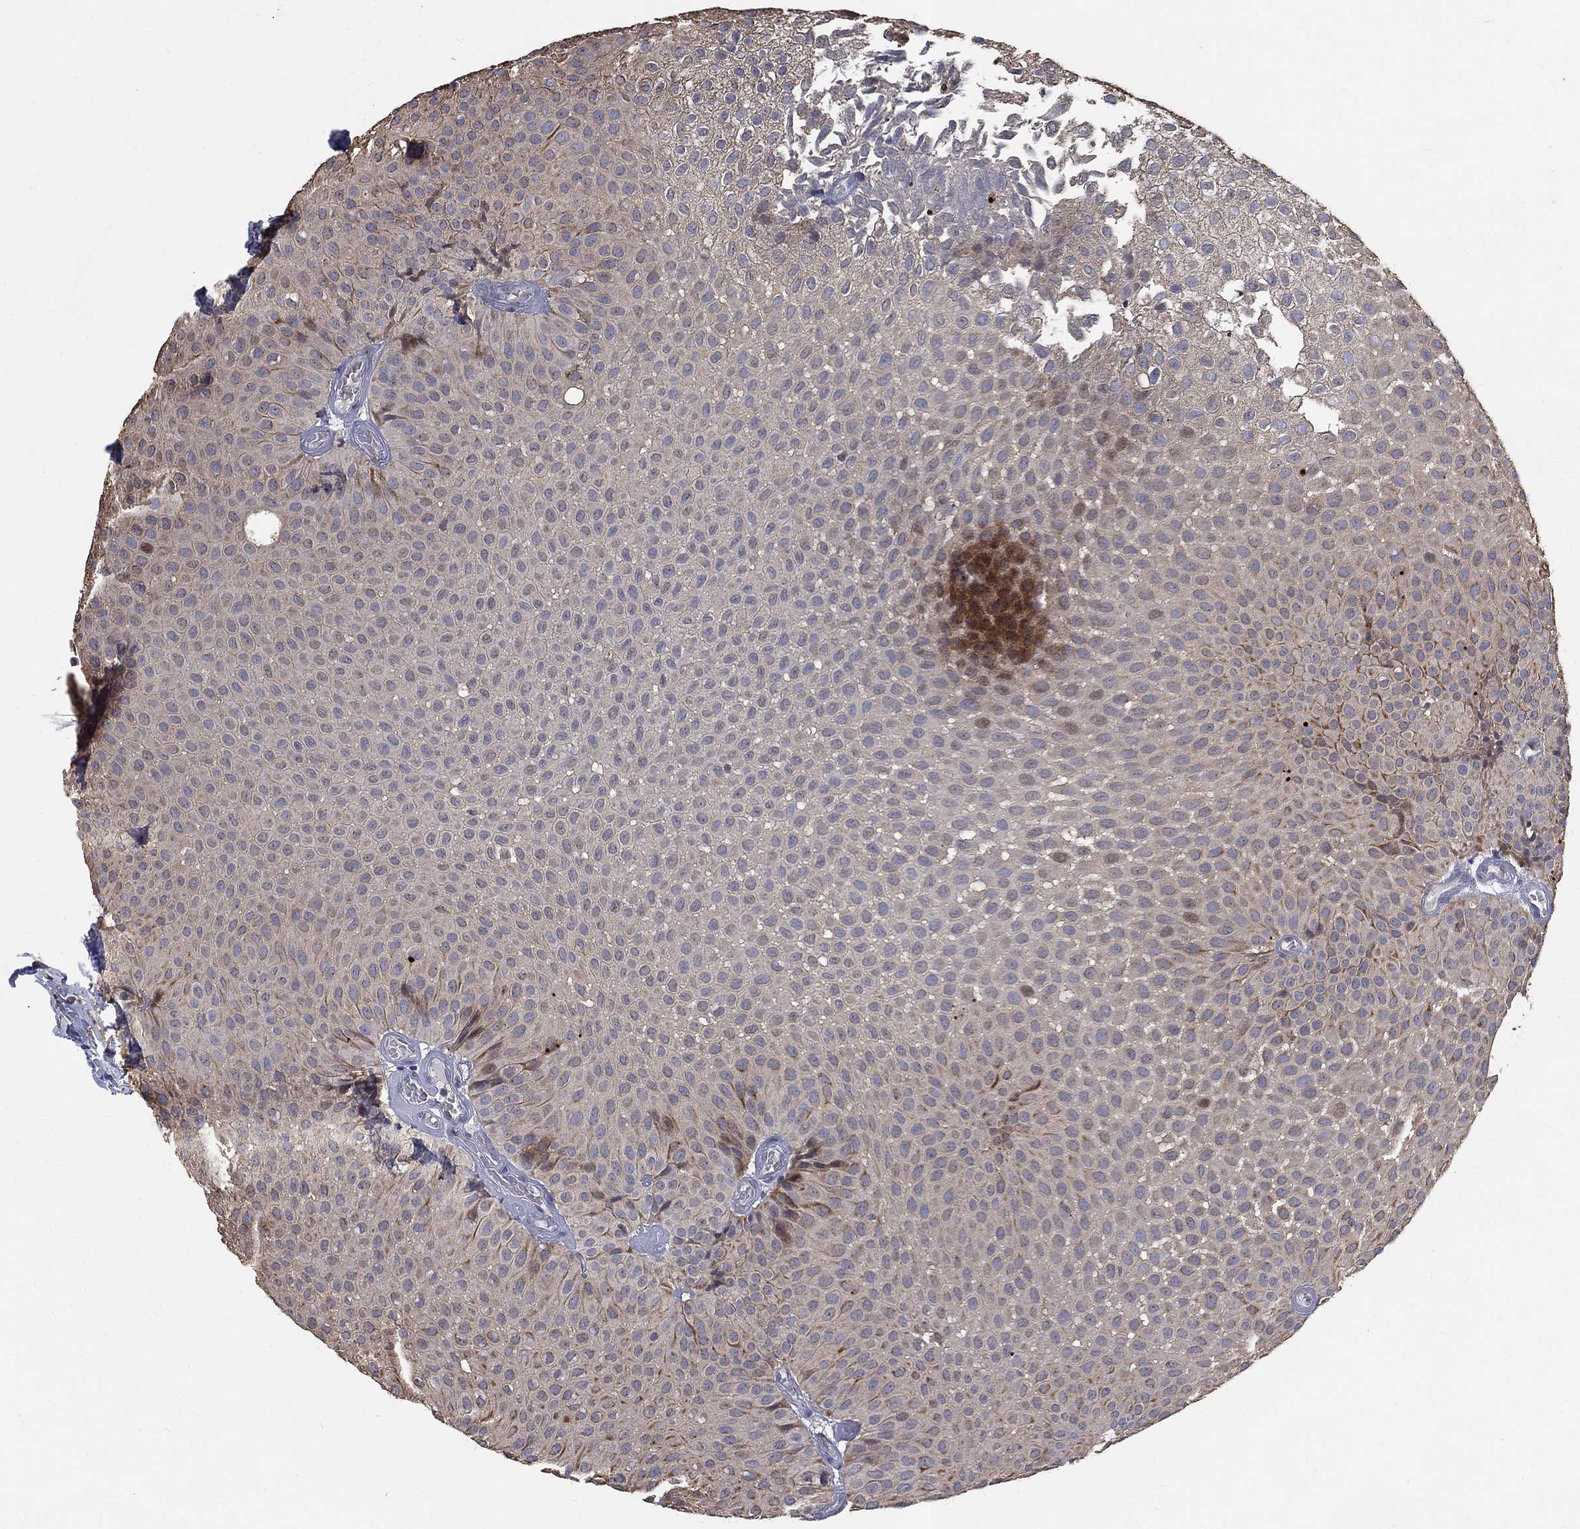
{"staining": {"intensity": "negative", "quantity": "none", "location": "none"}, "tissue": "urothelial cancer", "cell_type": "Tumor cells", "image_type": "cancer", "snomed": [{"axis": "morphology", "description": "Urothelial carcinoma, Low grade"}, {"axis": "topography", "description": "Urinary bladder"}], "caption": "Immunohistochemistry (IHC) of human urothelial carcinoma (low-grade) displays no expression in tumor cells.", "gene": "CHST5", "patient": {"sex": "male", "age": 64}}